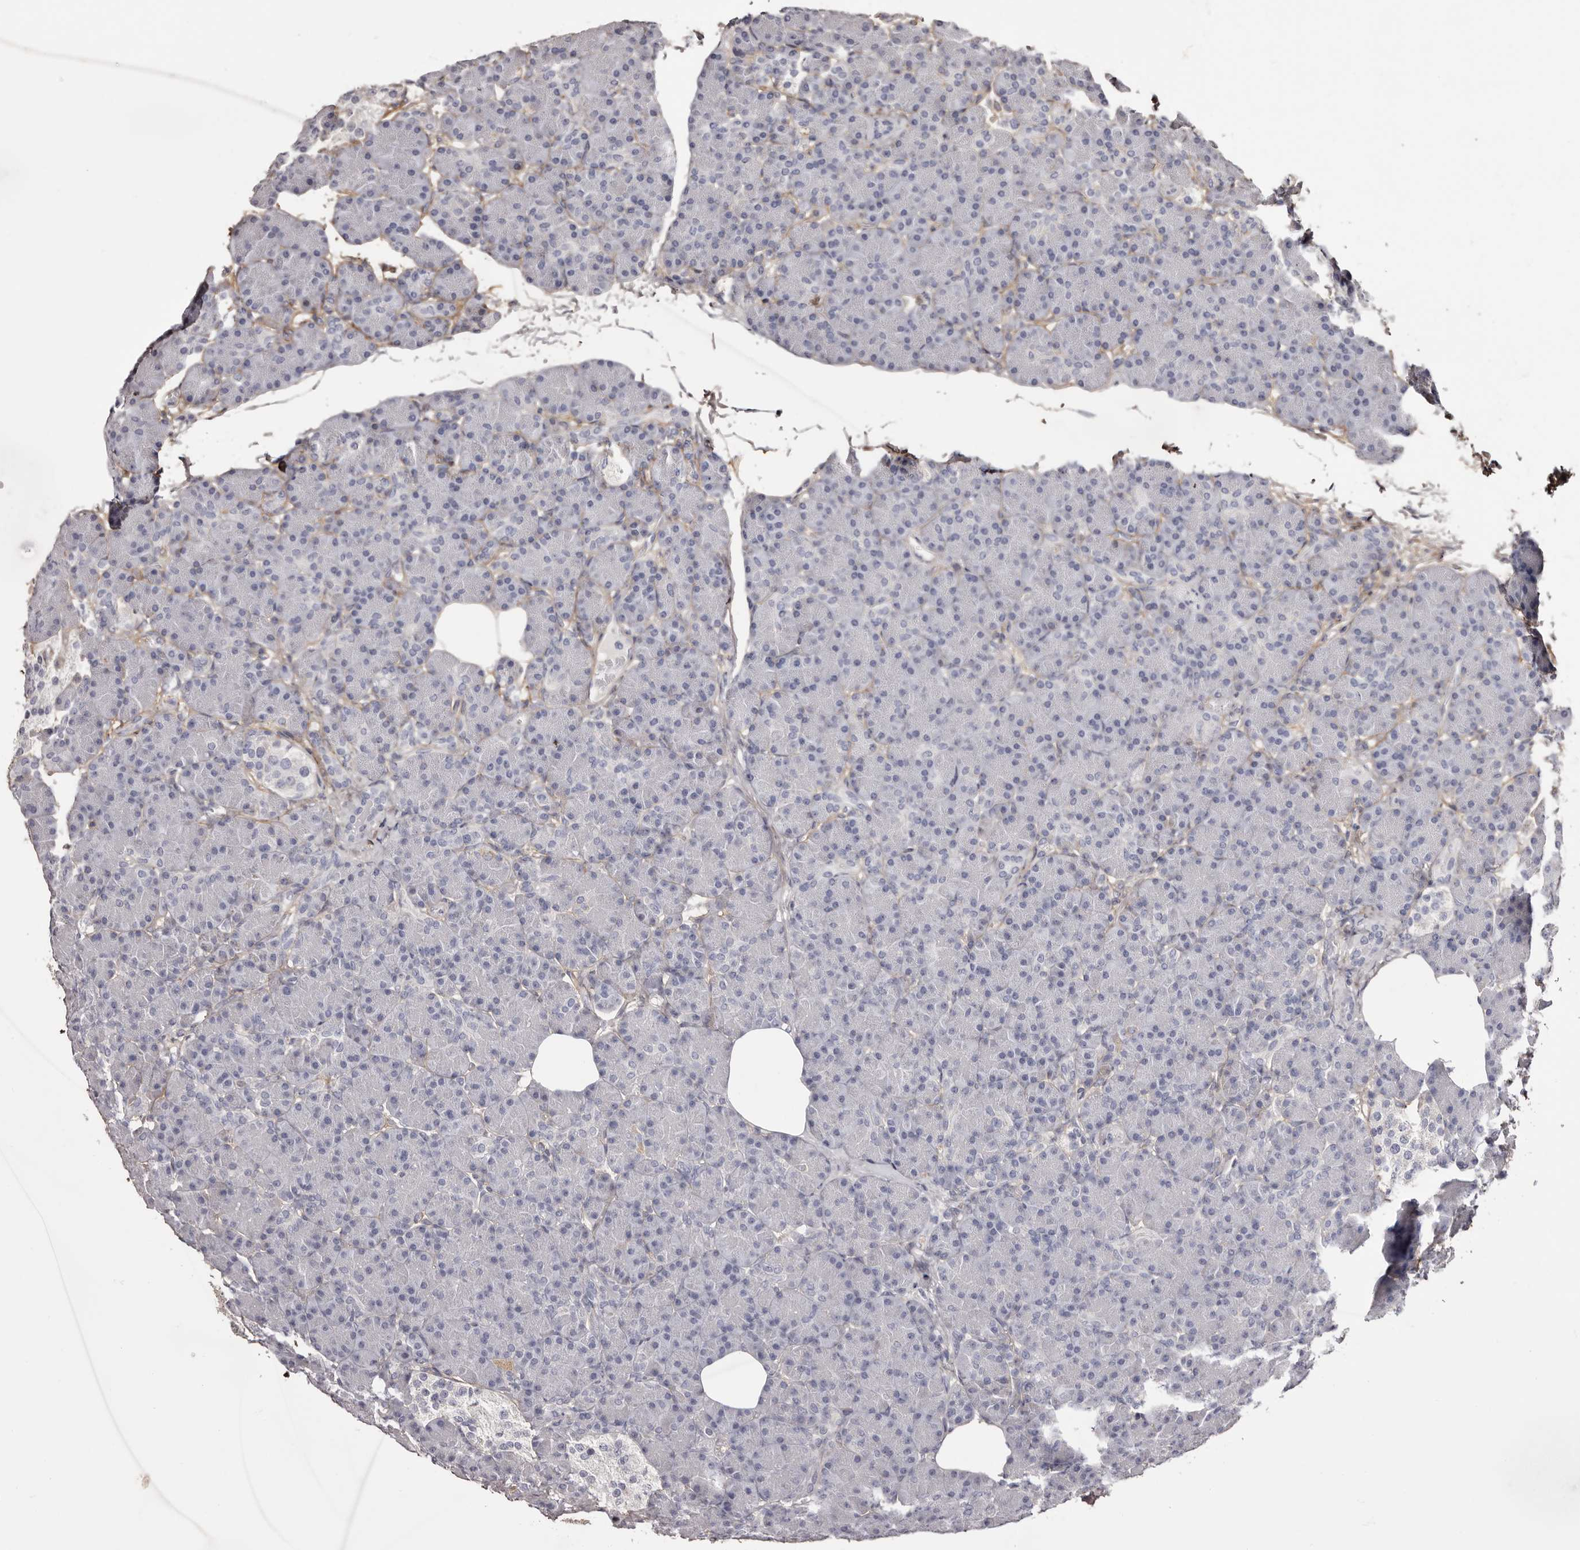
{"staining": {"intensity": "negative", "quantity": "none", "location": "none"}, "tissue": "pancreas", "cell_type": "Exocrine glandular cells", "image_type": "normal", "snomed": [{"axis": "morphology", "description": "Normal tissue, NOS"}, {"axis": "topography", "description": "Pancreas"}], "caption": "Histopathology image shows no significant protein expression in exocrine glandular cells of unremarkable pancreas. Nuclei are stained in blue.", "gene": "COL6A1", "patient": {"sex": "female", "age": 43}}